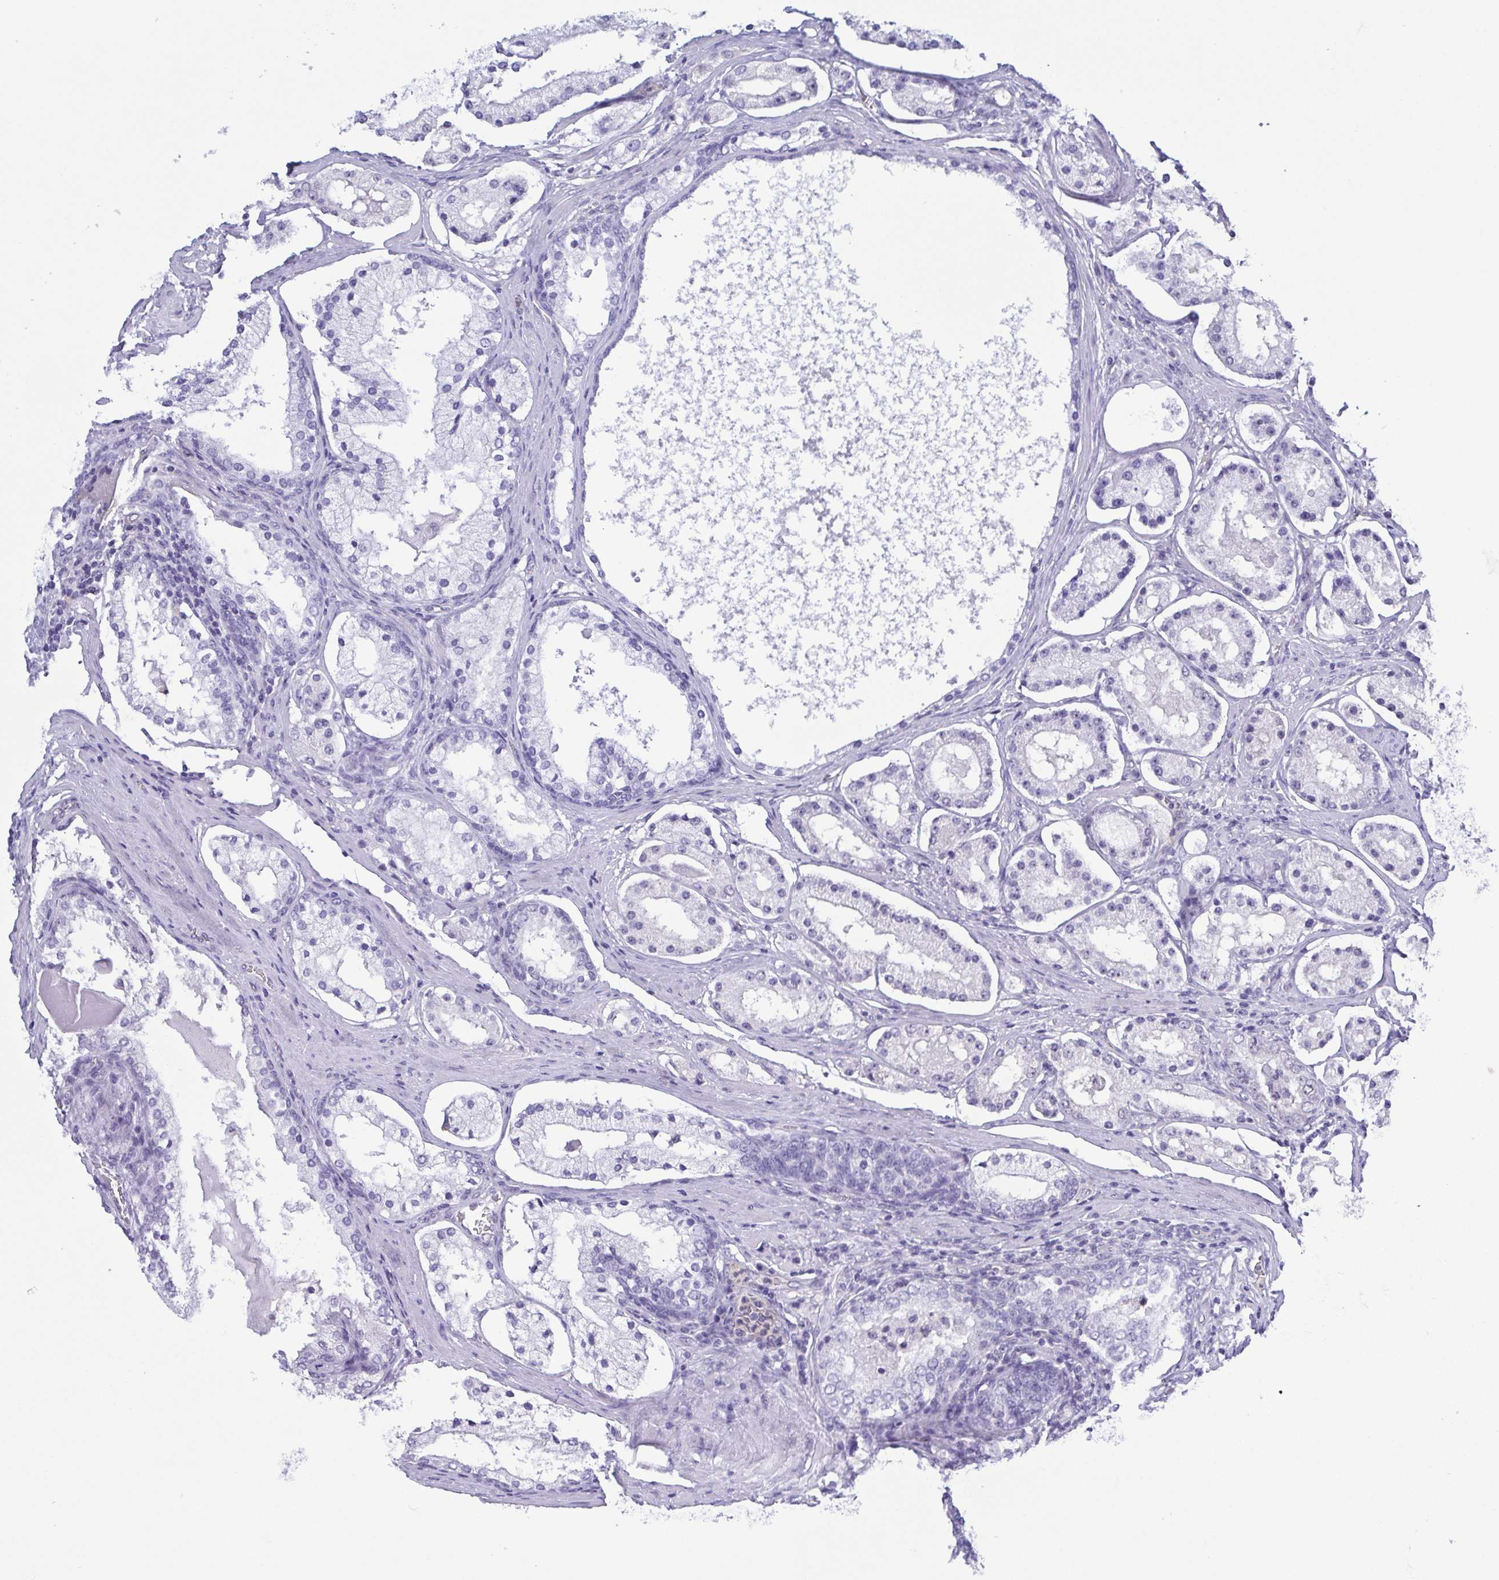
{"staining": {"intensity": "negative", "quantity": "none", "location": "none"}, "tissue": "prostate cancer", "cell_type": "Tumor cells", "image_type": "cancer", "snomed": [{"axis": "morphology", "description": "Adenocarcinoma, Low grade"}, {"axis": "topography", "description": "Prostate"}], "caption": "Immunohistochemical staining of prostate cancer displays no significant positivity in tumor cells.", "gene": "LDHC", "patient": {"sex": "male", "age": 57}}